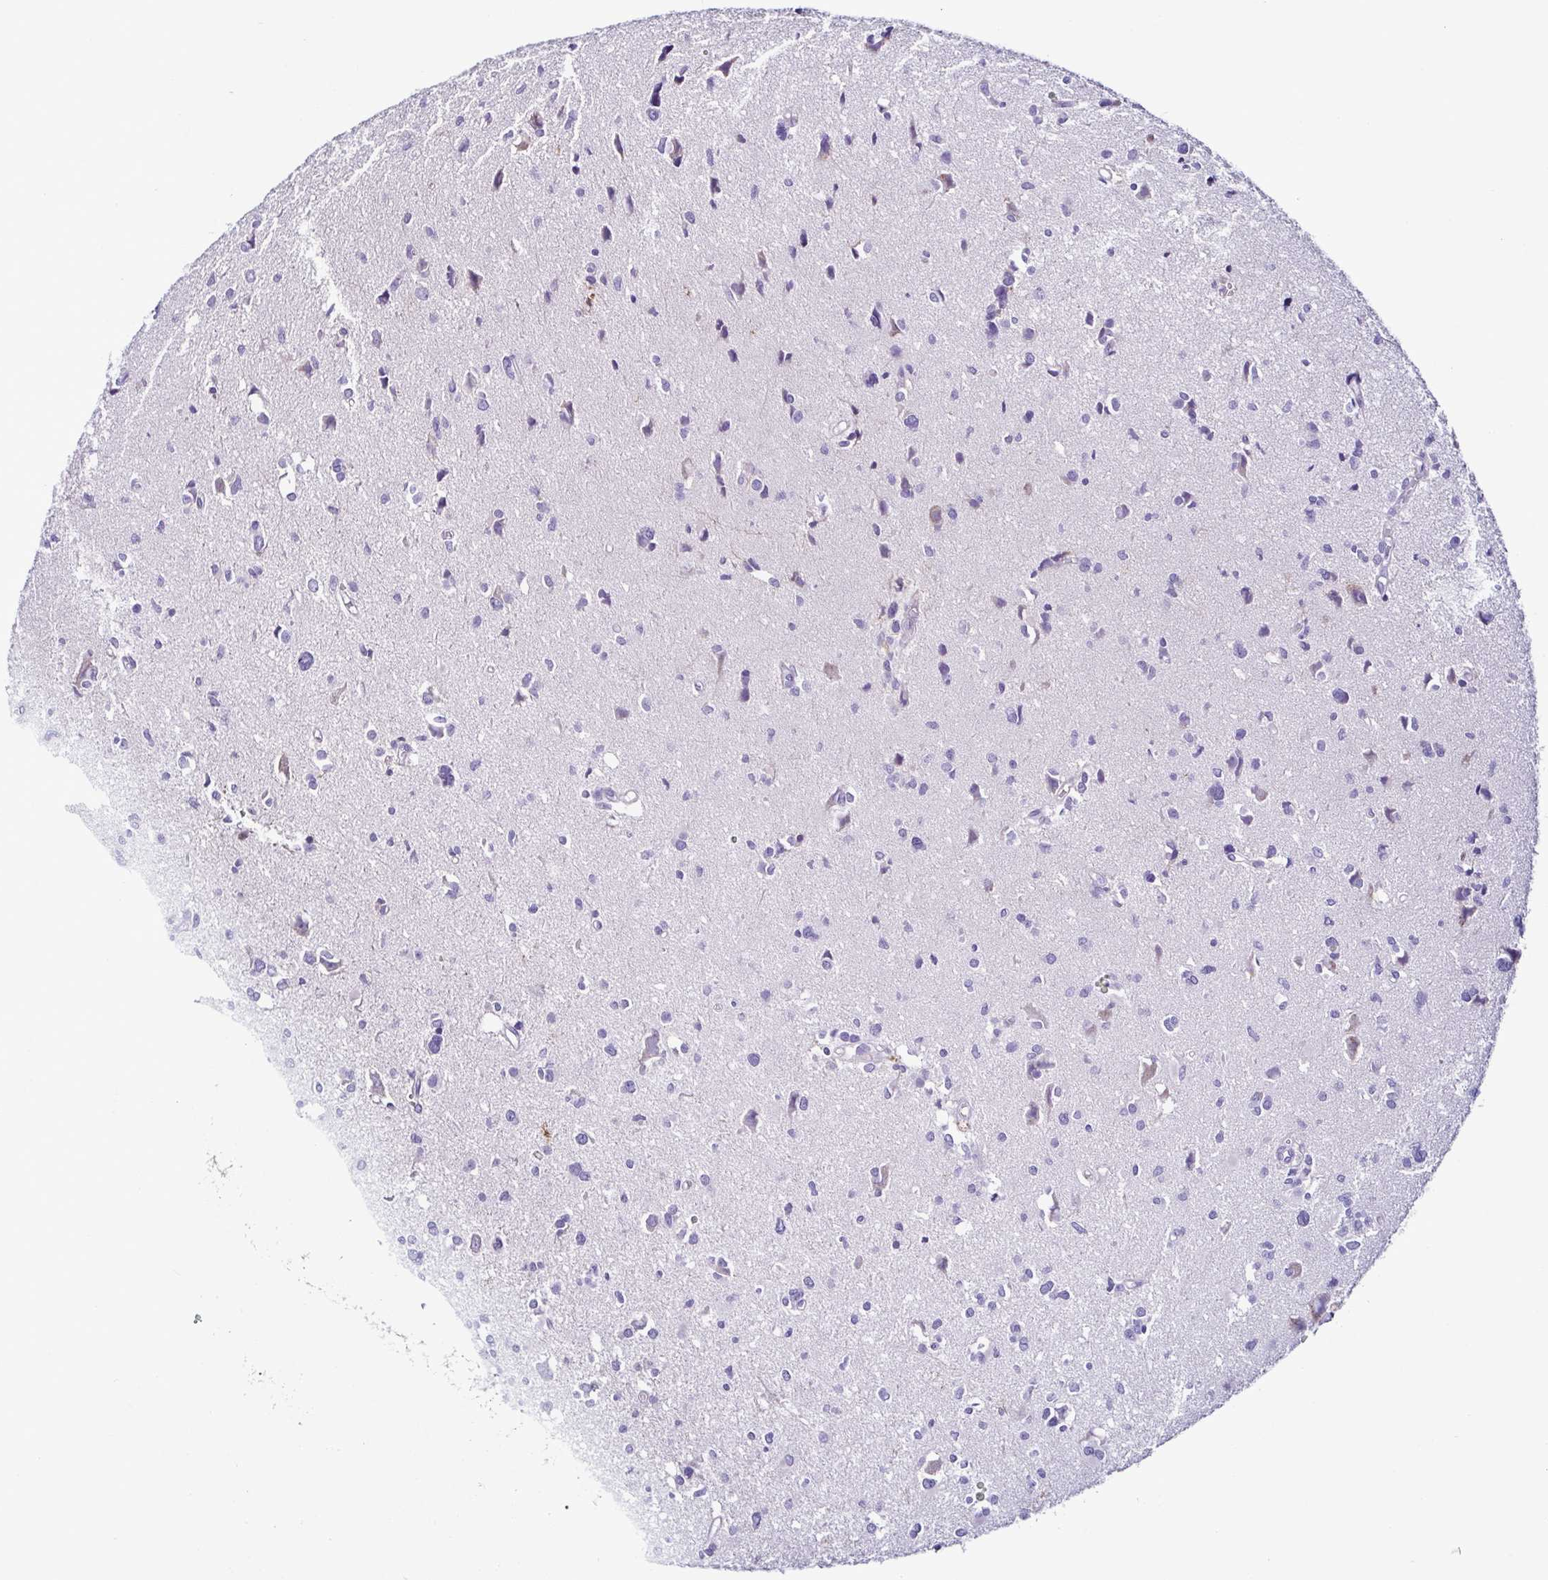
{"staining": {"intensity": "negative", "quantity": "none", "location": "none"}, "tissue": "glioma", "cell_type": "Tumor cells", "image_type": "cancer", "snomed": [{"axis": "morphology", "description": "Glioma, malignant, High grade"}, {"axis": "topography", "description": "Brain"}], "caption": "The immunohistochemistry image has no significant staining in tumor cells of malignant glioma (high-grade) tissue.", "gene": "SRL", "patient": {"sex": "male", "age": 23}}